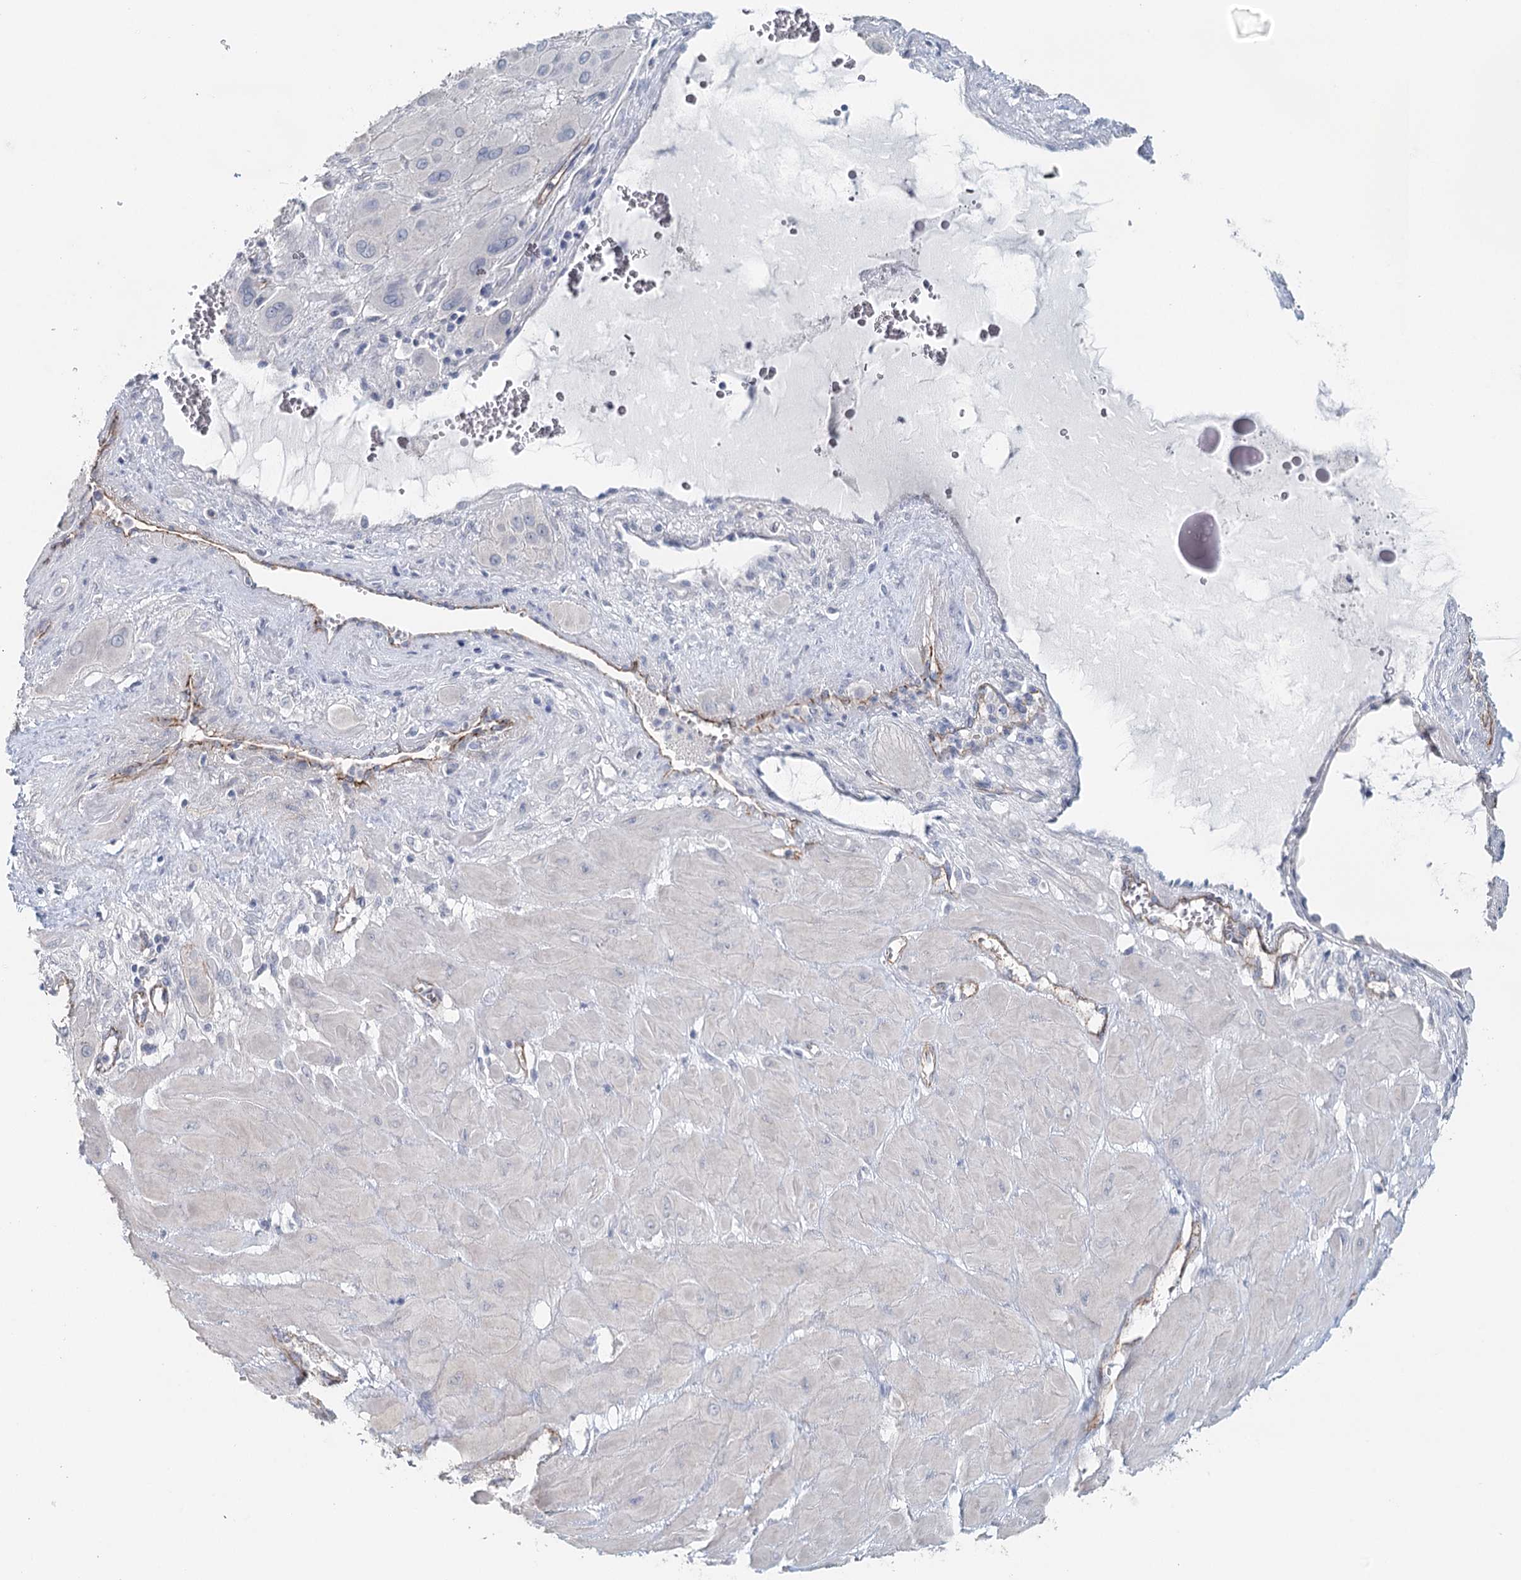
{"staining": {"intensity": "negative", "quantity": "none", "location": "none"}, "tissue": "cervical cancer", "cell_type": "Tumor cells", "image_type": "cancer", "snomed": [{"axis": "morphology", "description": "Squamous cell carcinoma, NOS"}, {"axis": "topography", "description": "Cervix"}], "caption": "Immunohistochemistry (IHC) of human squamous cell carcinoma (cervical) exhibits no expression in tumor cells.", "gene": "SYNPO", "patient": {"sex": "female", "age": 34}}